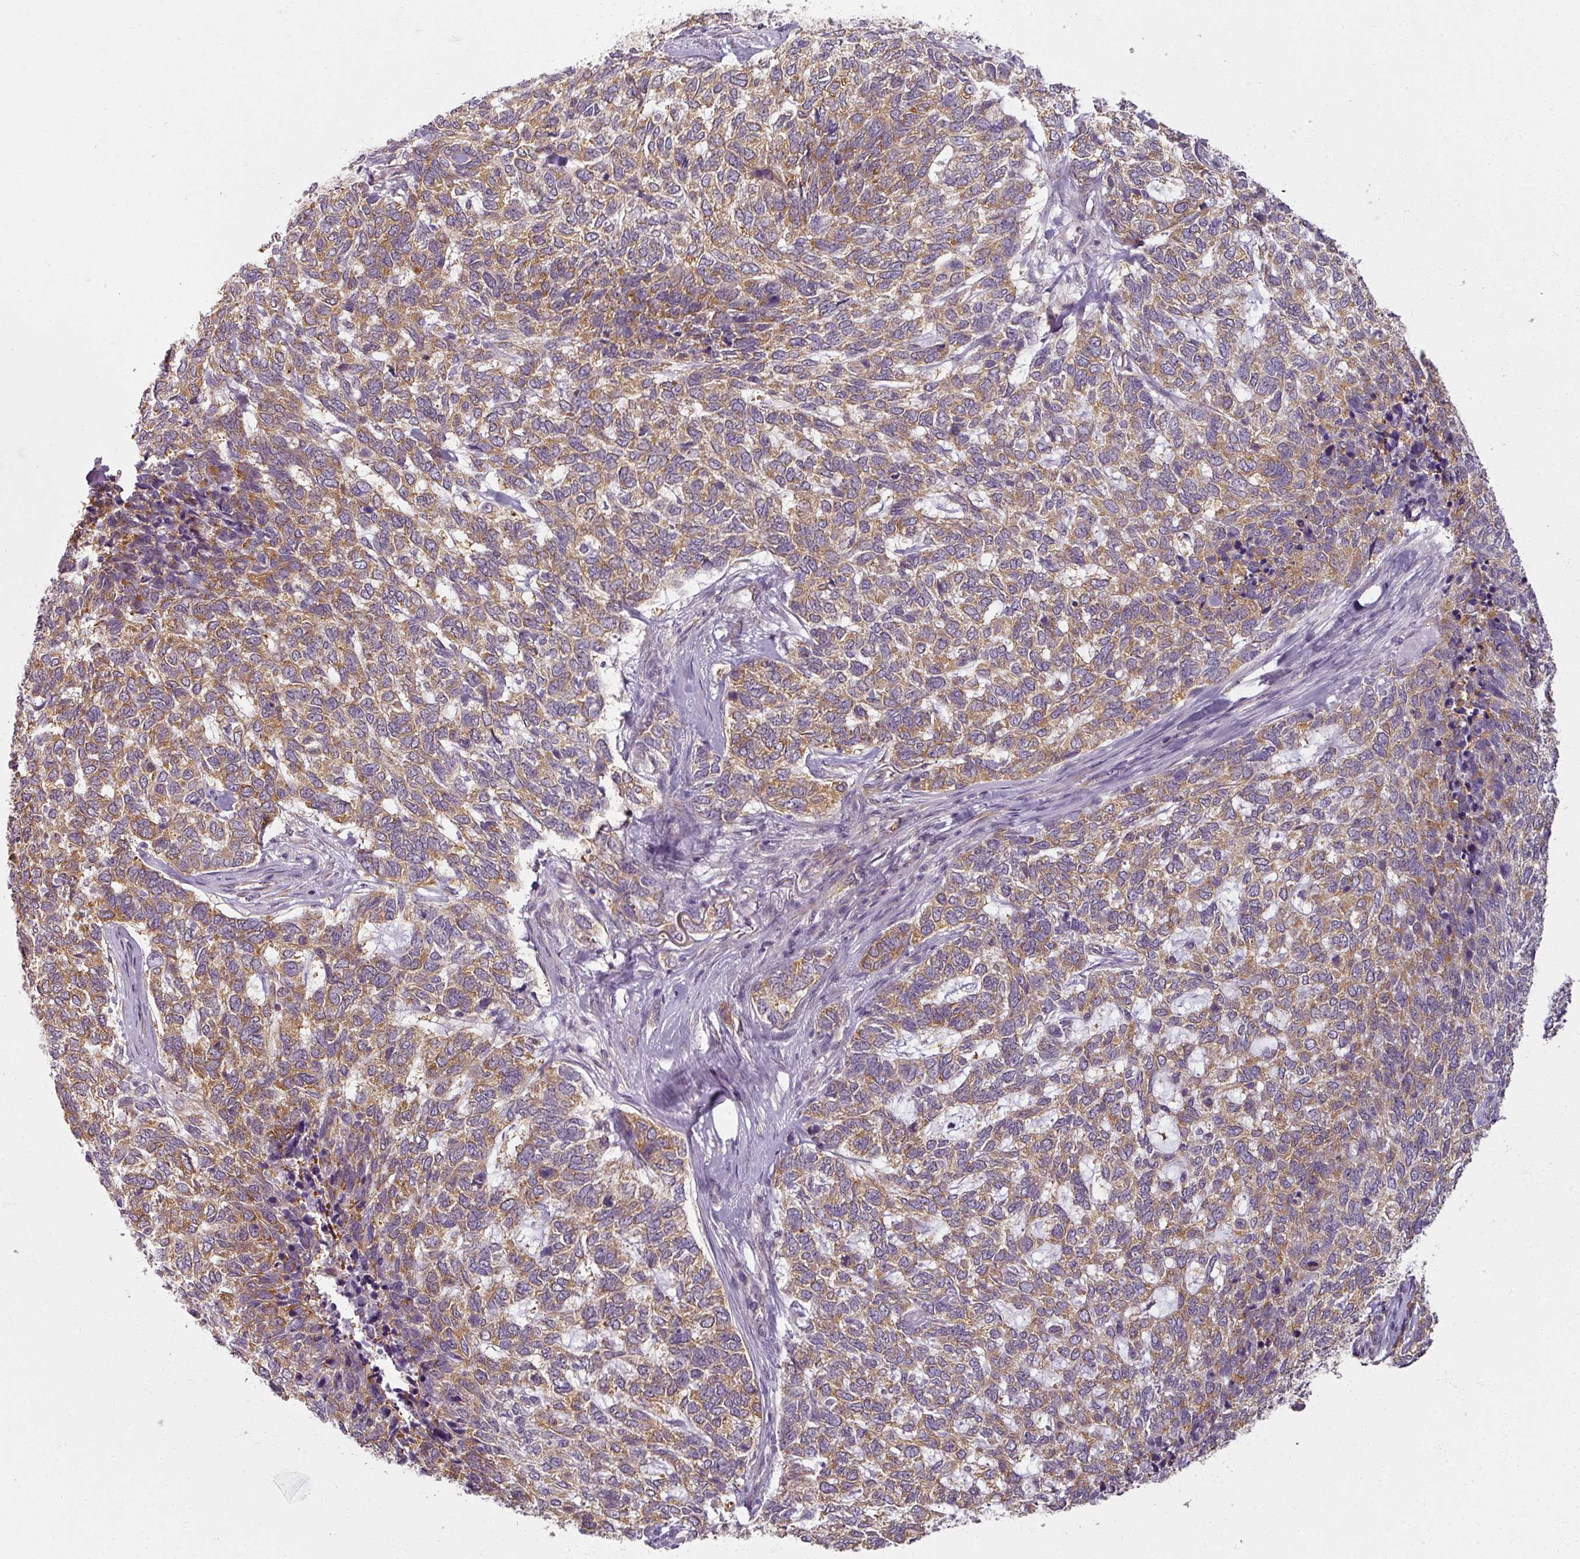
{"staining": {"intensity": "moderate", "quantity": ">75%", "location": "cytoplasmic/membranous"}, "tissue": "skin cancer", "cell_type": "Tumor cells", "image_type": "cancer", "snomed": [{"axis": "morphology", "description": "Basal cell carcinoma"}, {"axis": "topography", "description": "Skin"}], "caption": "IHC of skin cancer displays medium levels of moderate cytoplasmic/membranous expression in approximately >75% of tumor cells. The staining is performed using DAB brown chromogen to label protein expression. The nuclei are counter-stained blue using hematoxylin.", "gene": "AGPAT4", "patient": {"sex": "female", "age": 65}}